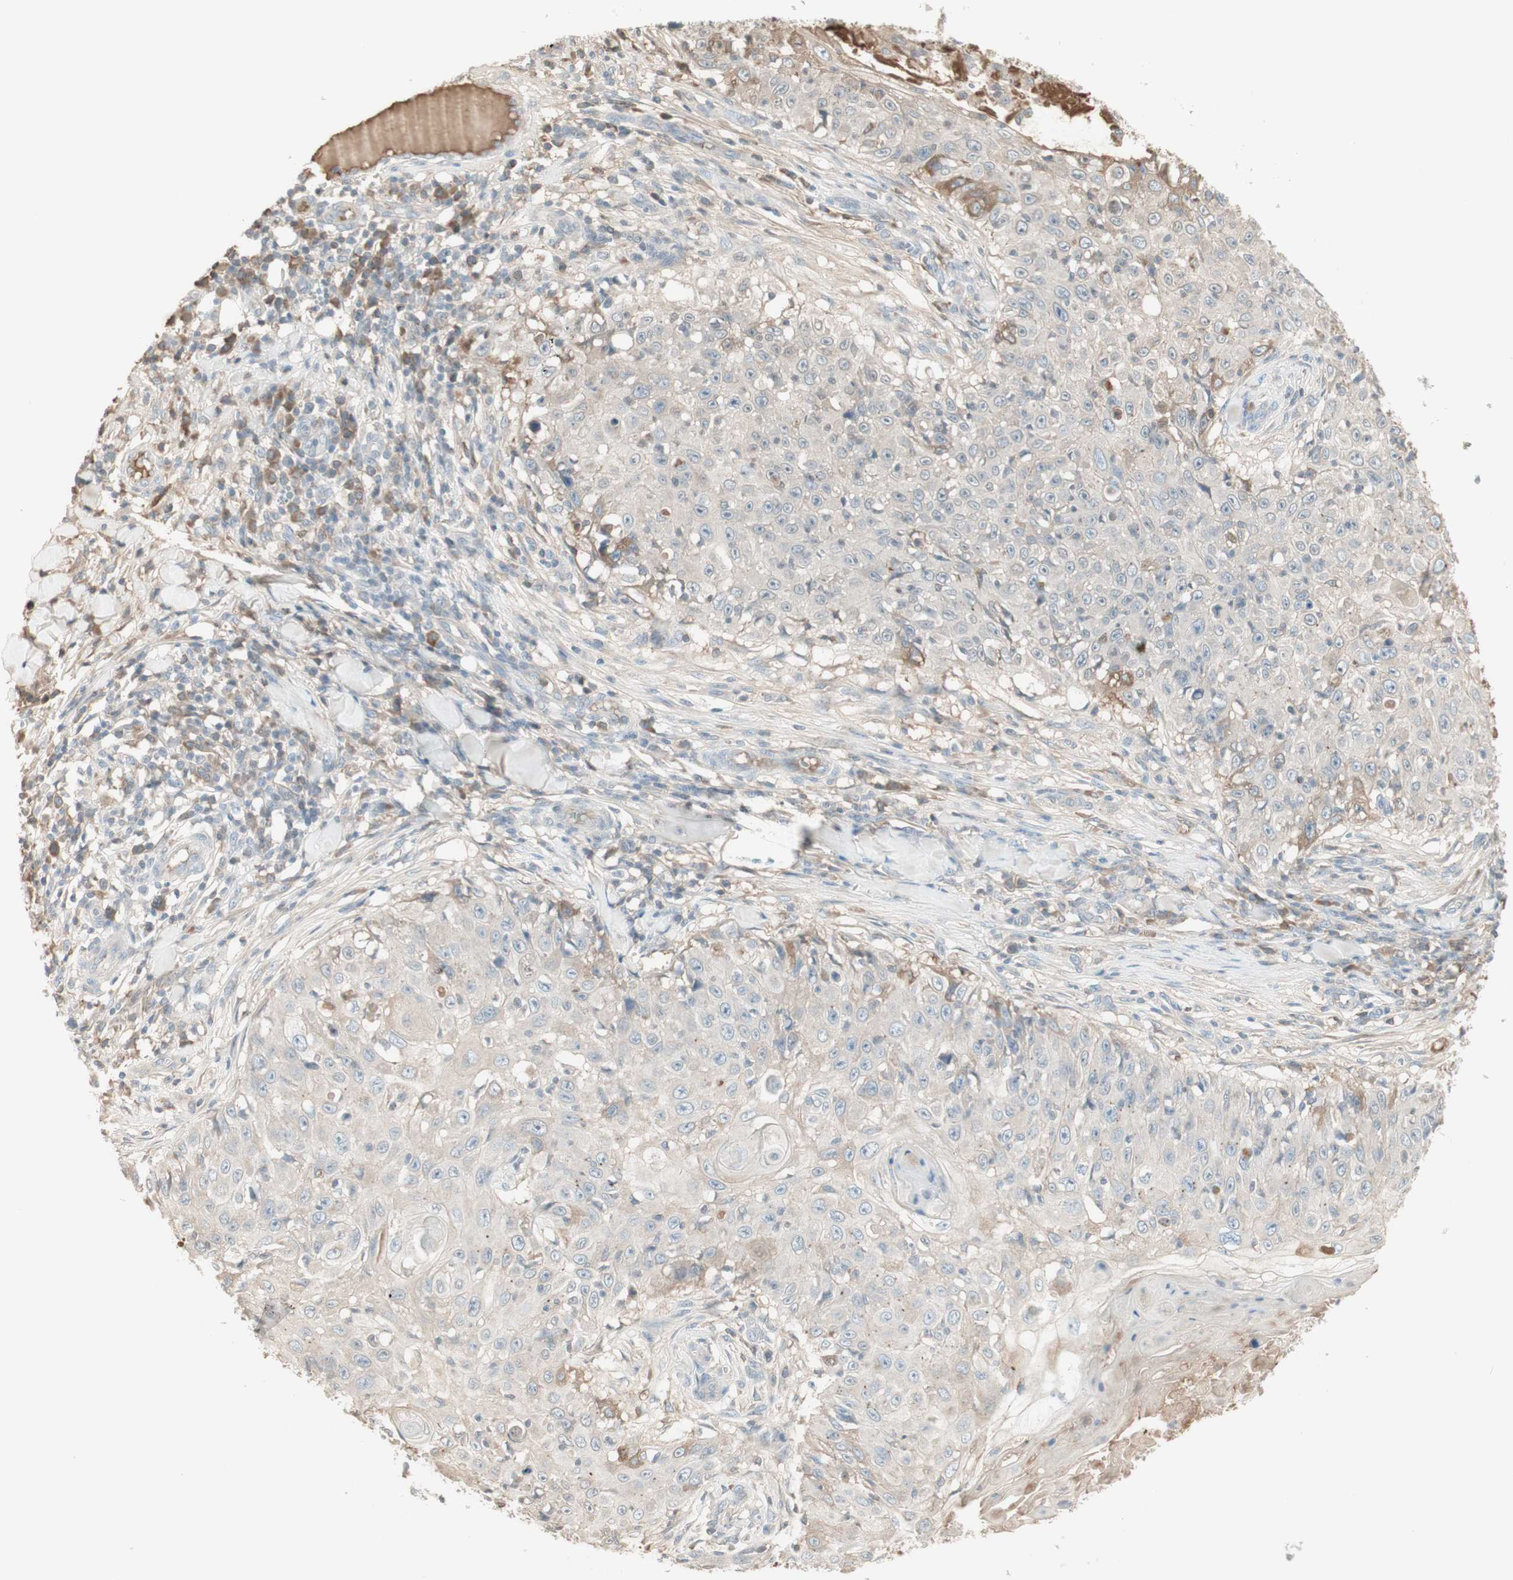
{"staining": {"intensity": "negative", "quantity": "none", "location": "none"}, "tissue": "skin cancer", "cell_type": "Tumor cells", "image_type": "cancer", "snomed": [{"axis": "morphology", "description": "Squamous cell carcinoma, NOS"}, {"axis": "topography", "description": "Skin"}], "caption": "Squamous cell carcinoma (skin) was stained to show a protein in brown. There is no significant positivity in tumor cells.", "gene": "IFNG", "patient": {"sex": "male", "age": 86}}